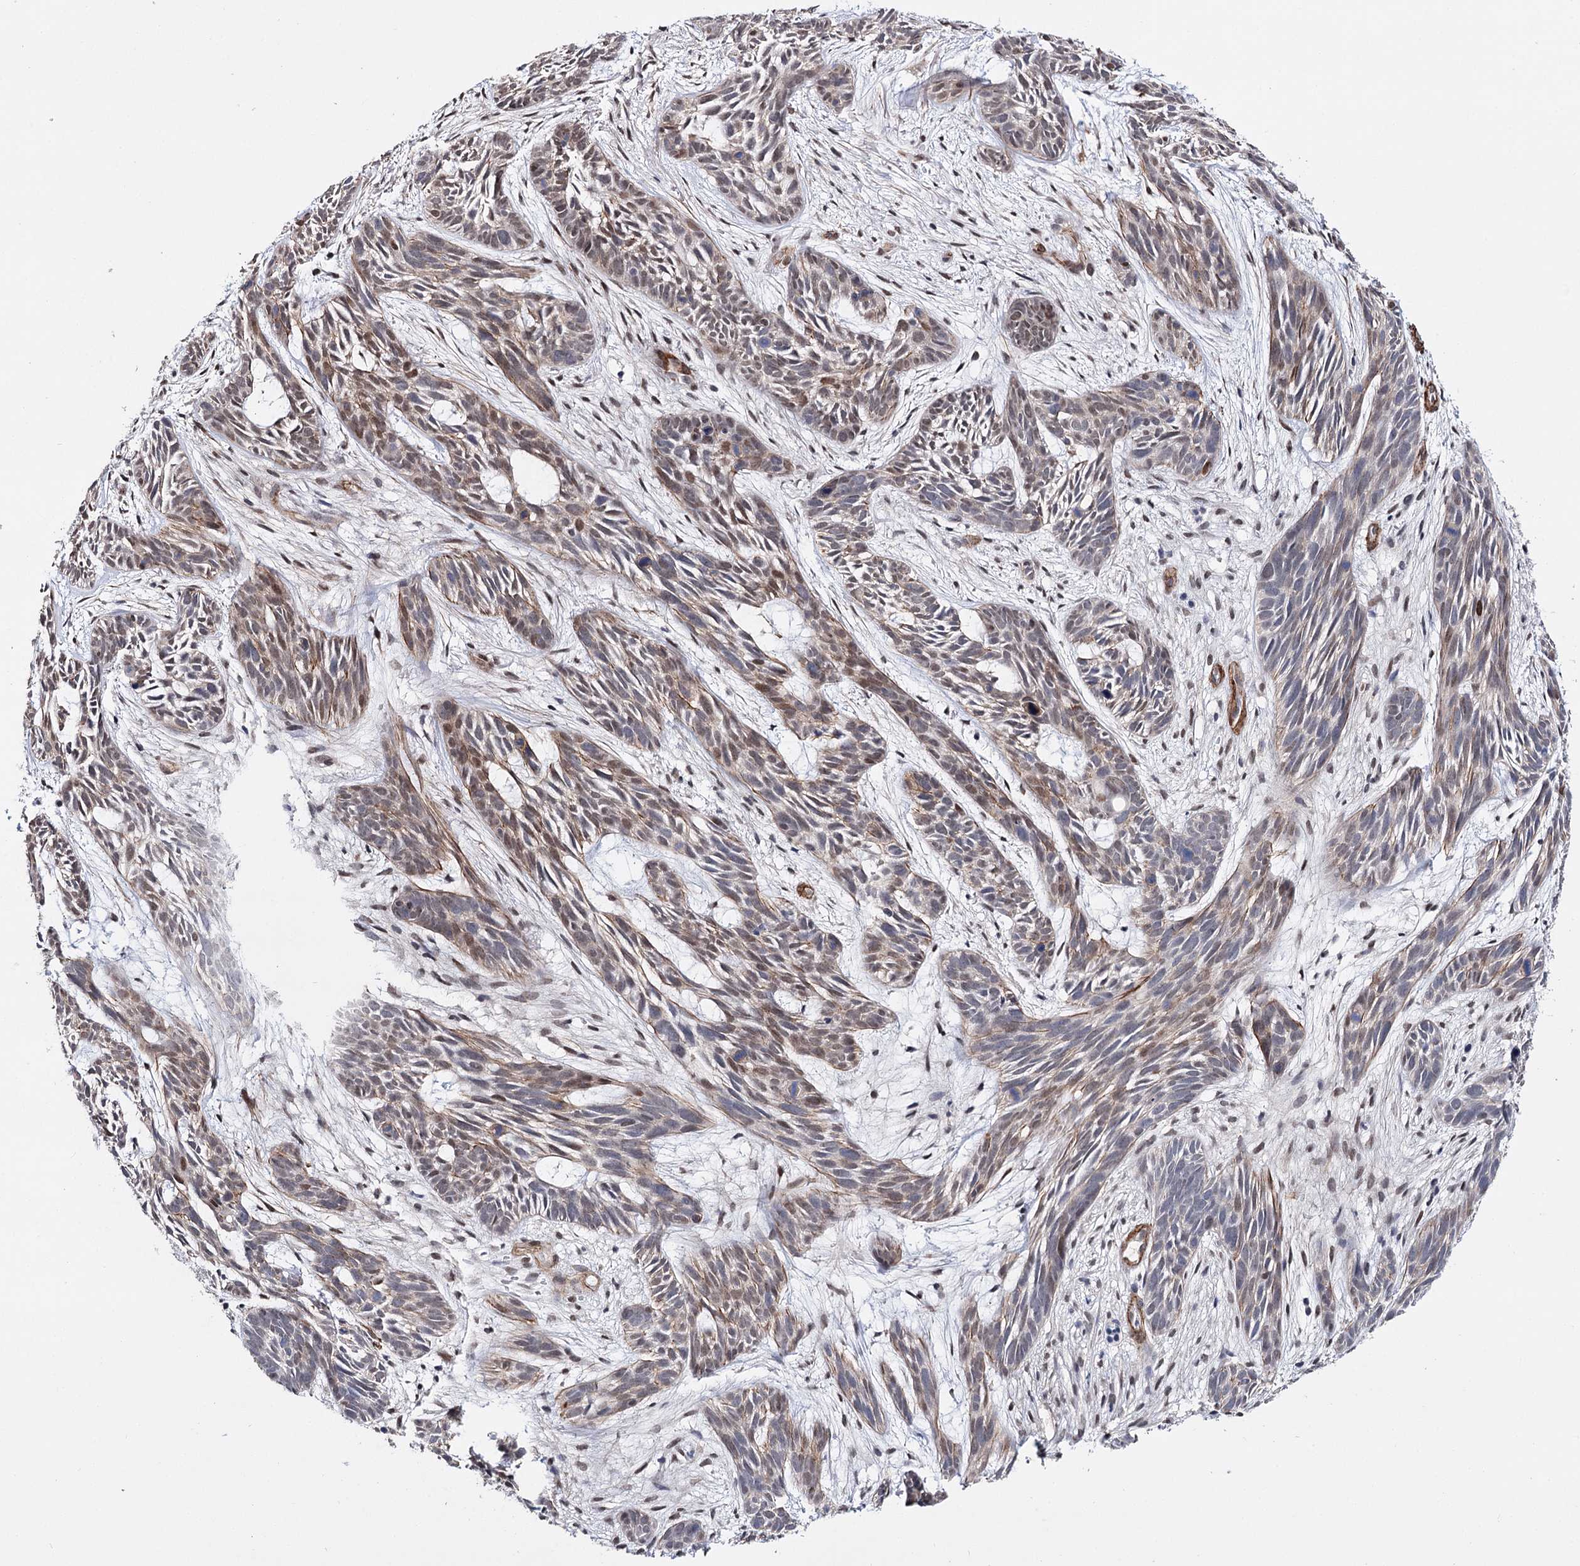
{"staining": {"intensity": "moderate", "quantity": "25%-75%", "location": "cytoplasmic/membranous,nuclear"}, "tissue": "skin cancer", "cell_type": "Tumor cells", "image_type": "cancer", "snomed": [{"axis": "morphology", "description": "Basal cell carcinoma"}, {"axis": "topography", "description": "Skin"}], "caption": "Protein analysis of skin cancer tissue displays moderate cytoplasmic/membranous and nuclear expression in approximately 25%-75% of tumor cells.", "gene": "CFAP46", "patient": {"sex": "male", "age": 89}}